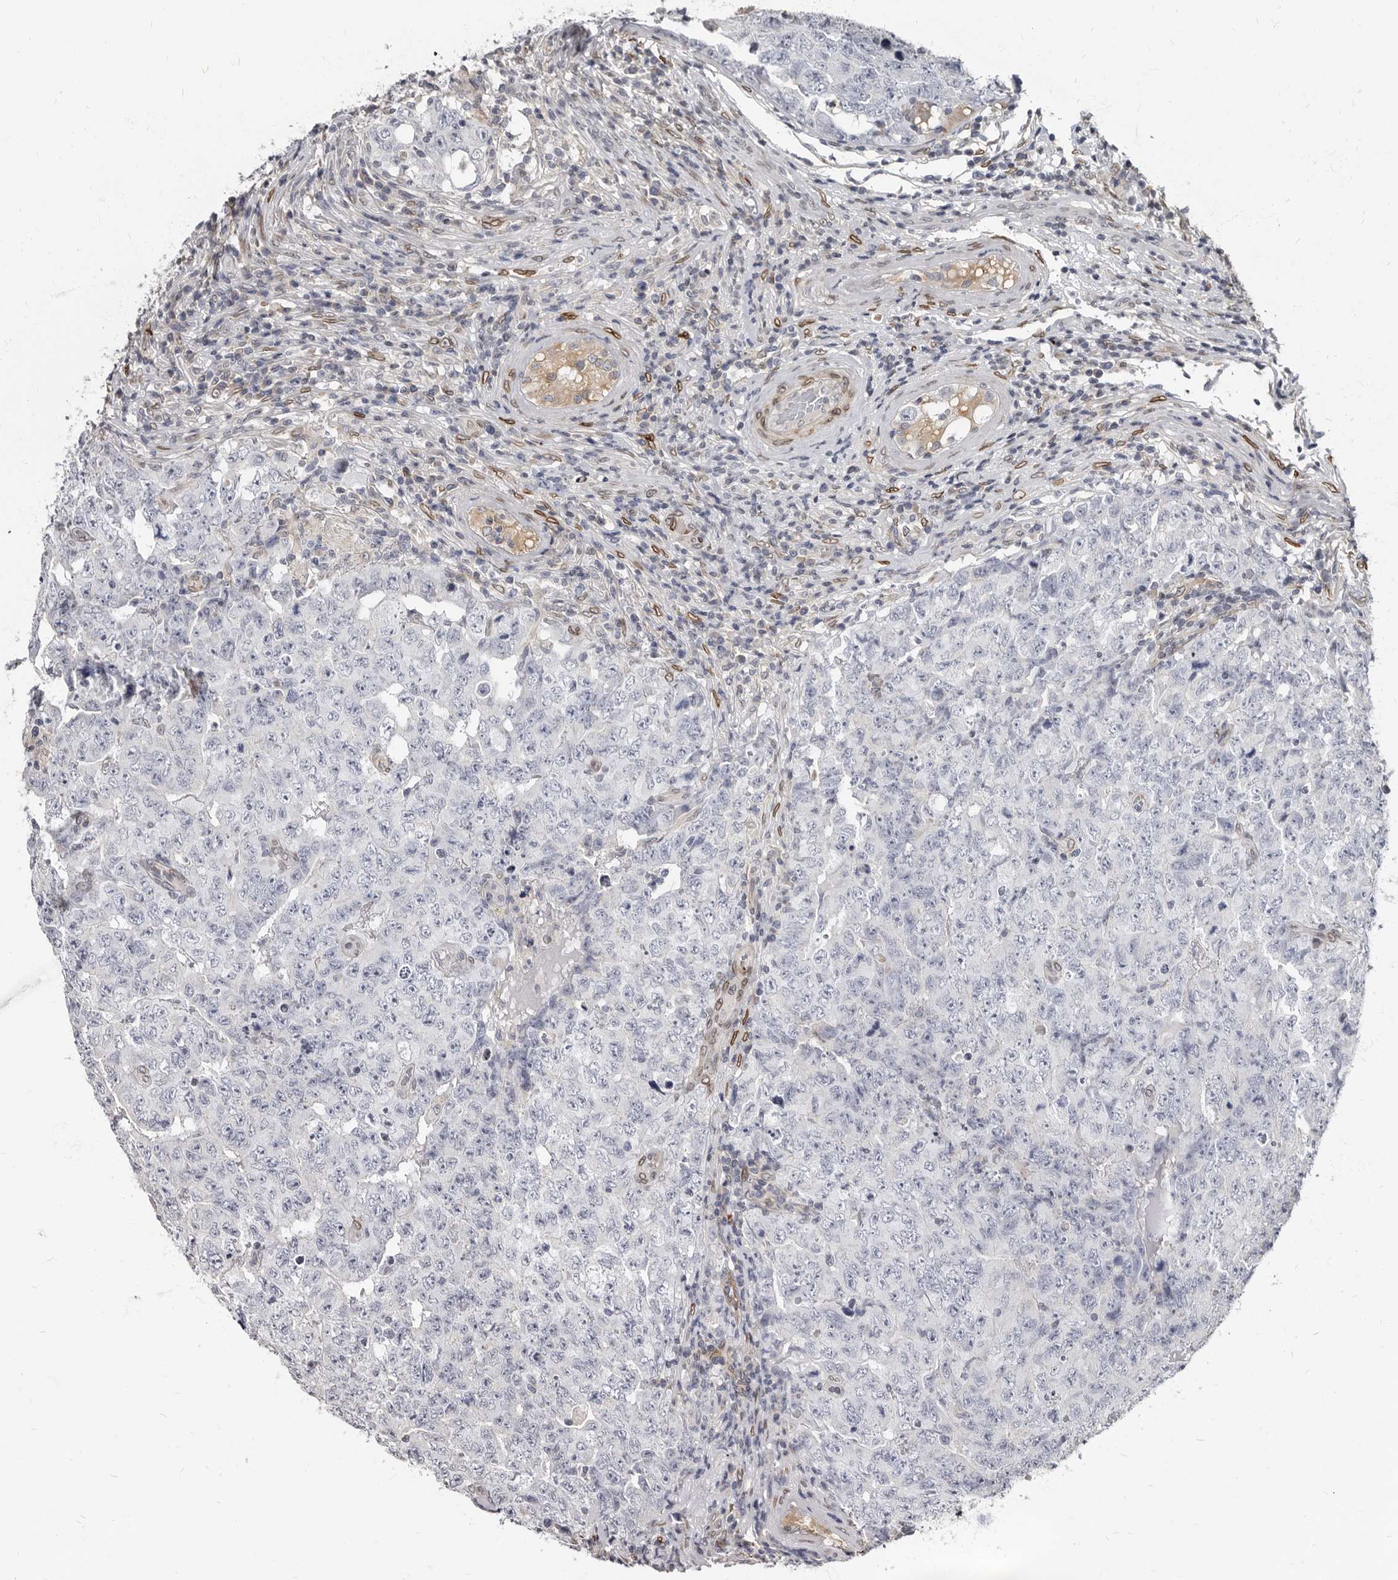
{"staining": {"intensity": "negative", "quantity": "none", "location": "none"}, "tissue": "testis cancer", "cell_type": "Tumor cells", "image_type": "cancer", "snomed": [{"axis": "morphology", "description": "Carcinoma, Embryonal, NOS"}, {"axis": "topography", "description": "Testis"}], "caption": "Testis cancer (embryonal carcinoma) was stained to show a protein in brown. There is no significant staining in tumor cells.", "gene": "MRGPRF", "patient": {"sex": "male", "age": 26}}